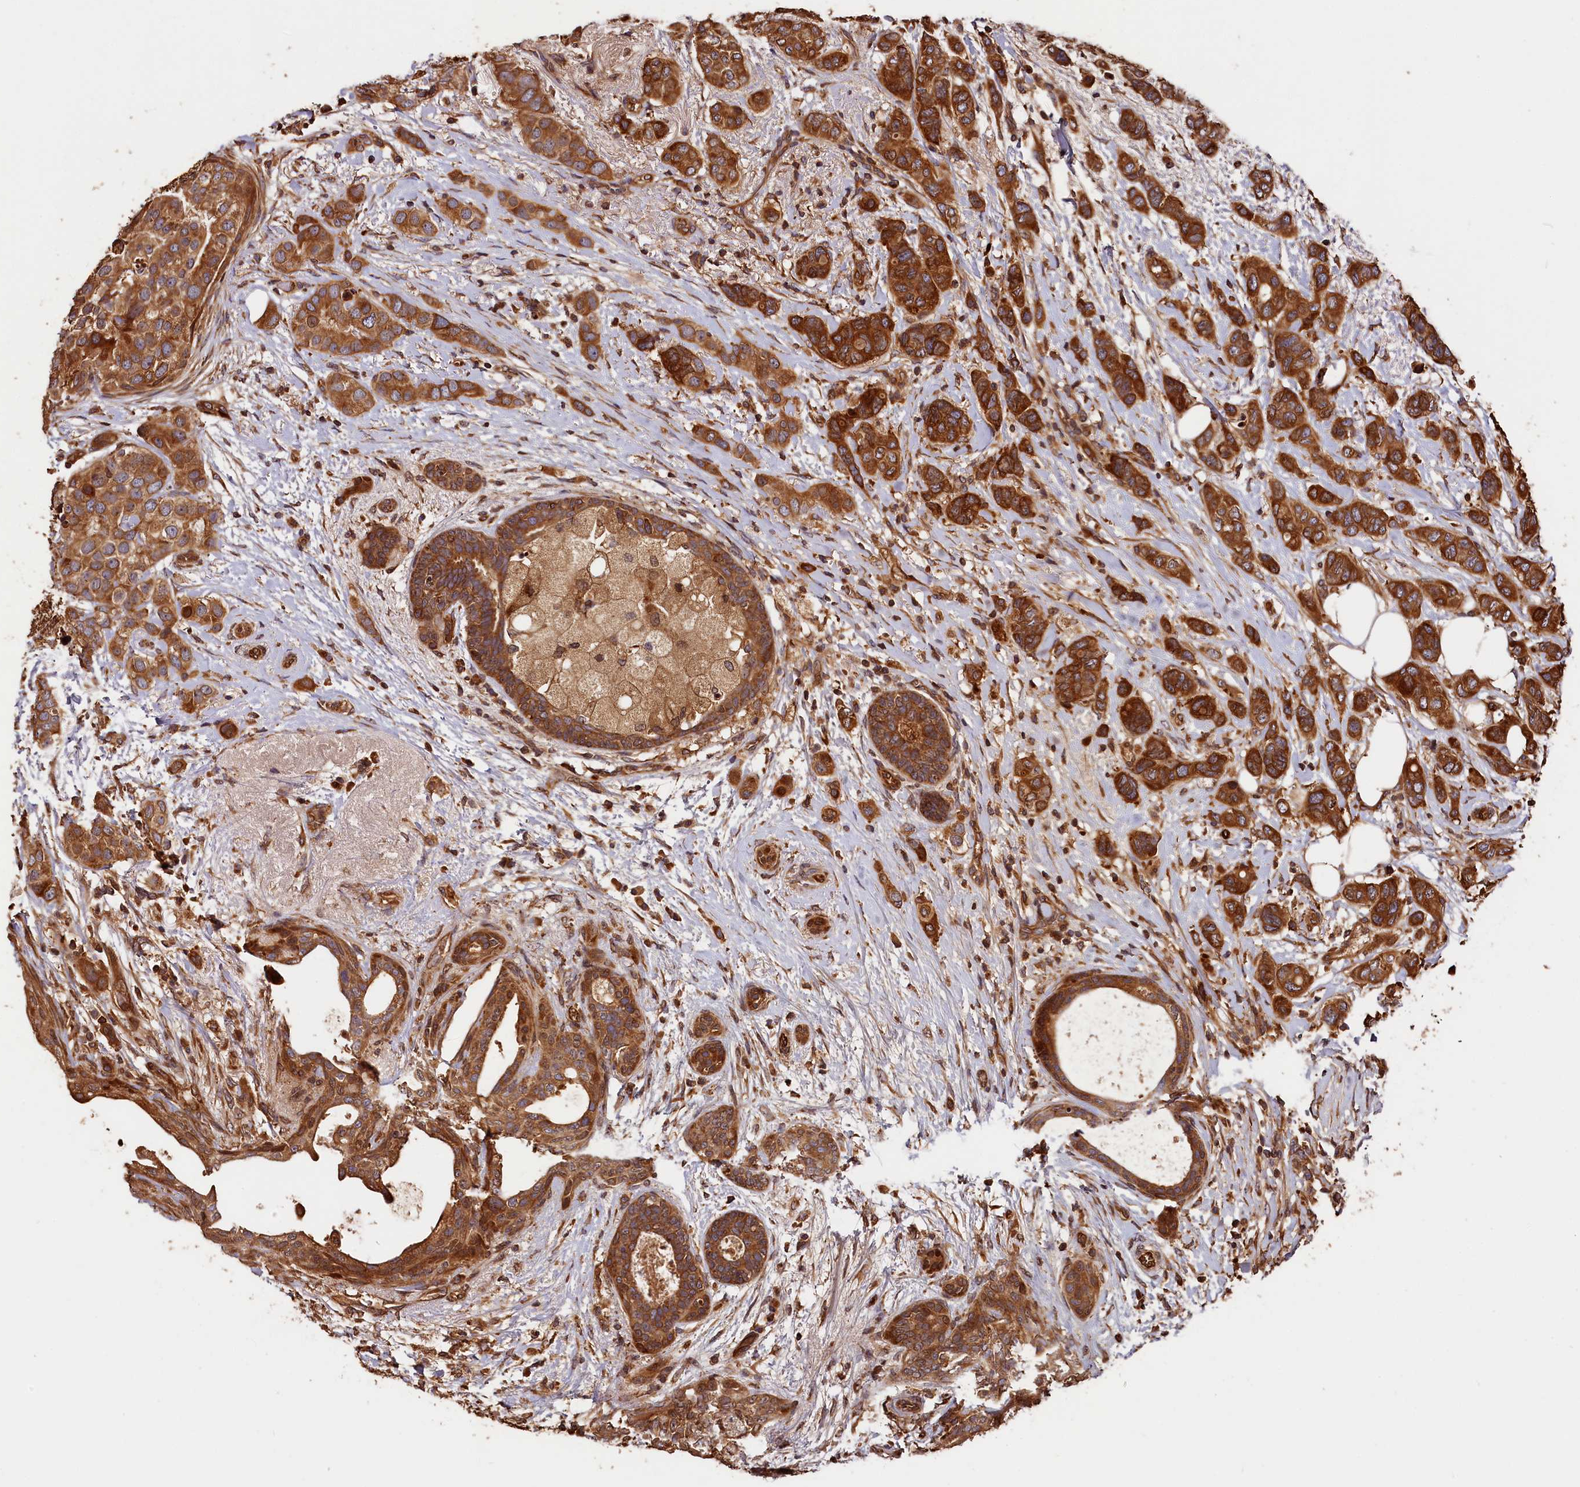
{"staining": {"intensity": "strong", "quantity": ">75%", "location": "cytoplasmic/membranous"}, "tissue": "breast cancer", "cell_type": "Tumor cells", "image_type": "cancer", "snomed": [{"axis": "morphology", "description": "Lobular carcinoma"}, {"axis": "topography", "description": "Breast"}], "caption": "Protein expression analysis of human breast cancer (lobular carcinoma) reveals strong cytoplasmic/membranous expression in about >75% of tumor cells. The protein of interest is shown in brown color, while the nuclei are stained blue.", "gene": "HMOX2", "patient": {"sex": "female", "age": 51}}